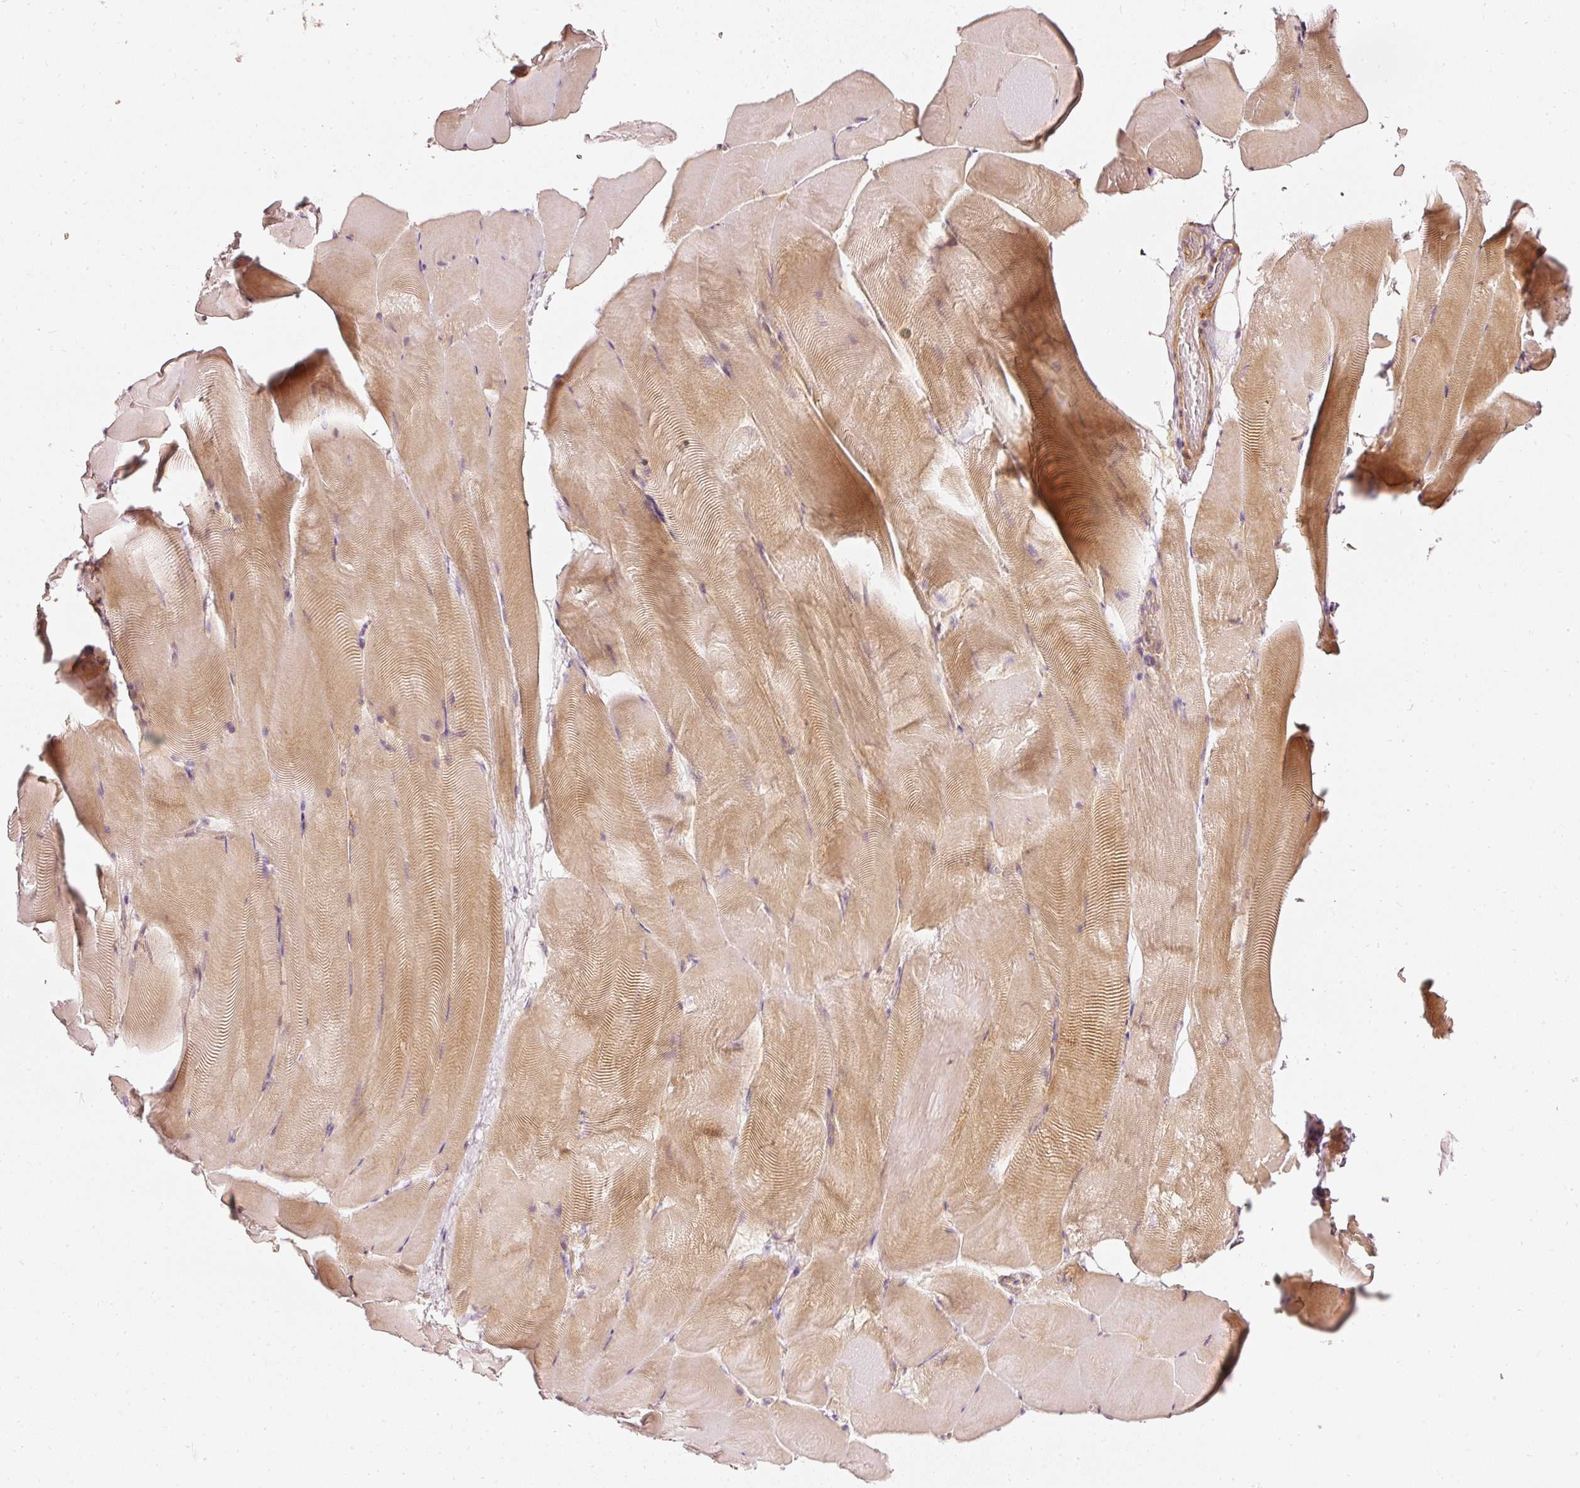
{"staining": {"intensity": "moderate", "quantity": "25%-75%", "location": "cytoplasmic/membranous"}, "tissue": "skeletal muscle", "cell_type": "Myocytes", "image_type": "normal", "snomed": [{"axis": "morphology", "description": "Normal tissue, NOS"}, {"axis": "topography", "description": "Skeletal muscle"}], "caption": "Immunohistochemistry image of normal skeletal muscle: human skeletal muscle stained using immunohistochemistry reveals medium levels of moderate protein expression localized specifically in the cytoplasmic/membranous of myocytes, appearing as a cytoplasmic/membranous brown color.", "gene": "ASMTL", "patient": {"sex": "female", "age": 64}}